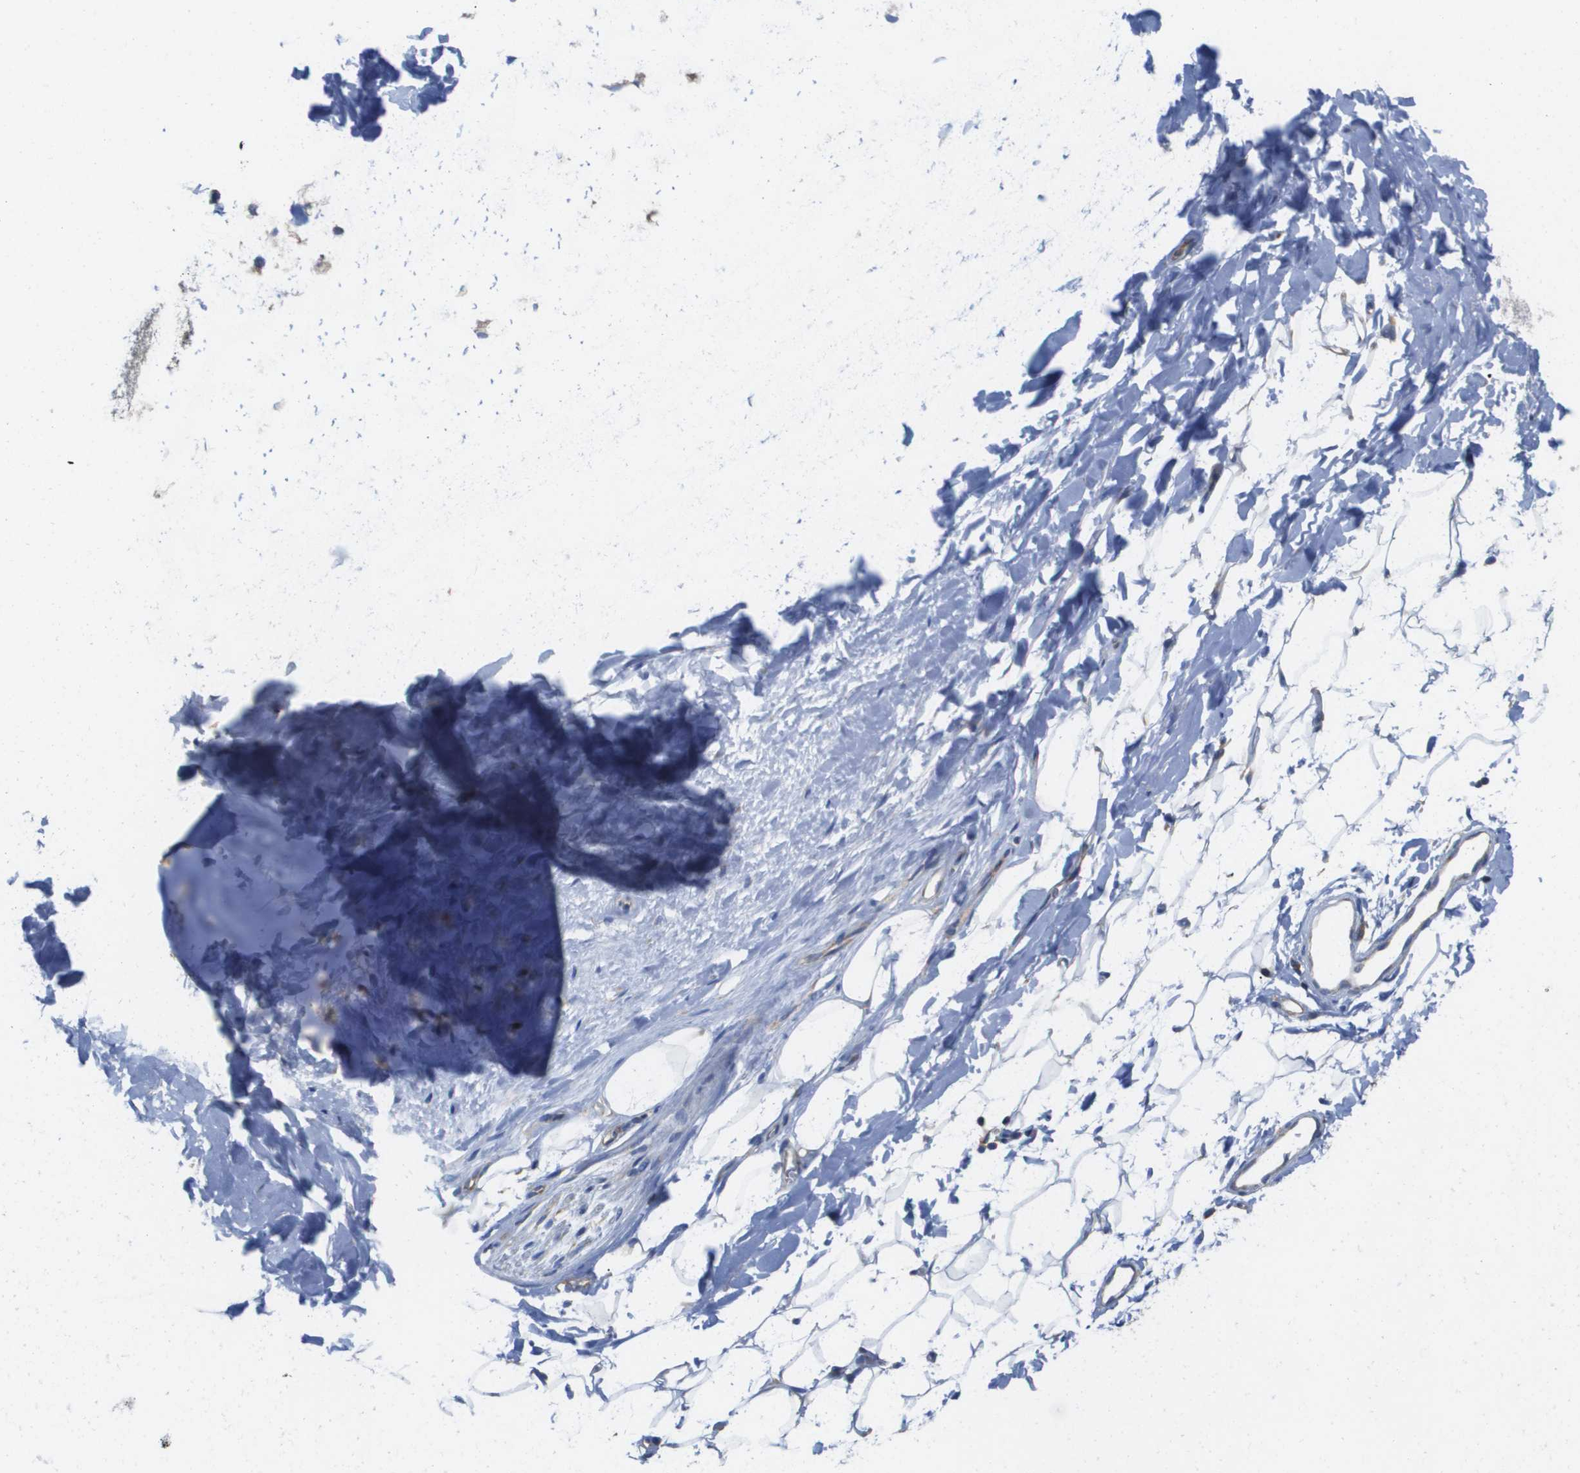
{"staining": {"intensity": "negative", "quantity": "none", "location": "none"}, "tissue": "adipose tissue", "cell_type": "Adipocytes", "image_type": "normal", "snomed": [{"axis": "morphology", "description": "Normal tissue, NOS"}, {"axis": "topography", "description": "Cartilage tissue"}, {"axis": "topography", "description": "Bronchus"}], "caption": "This is an immunohistochemistry micrograph of normal adipose tissue. There is no positivity in adipocytes.", "gene": "EIF4G2", "patient": {"sex": "female", "age": 53}}